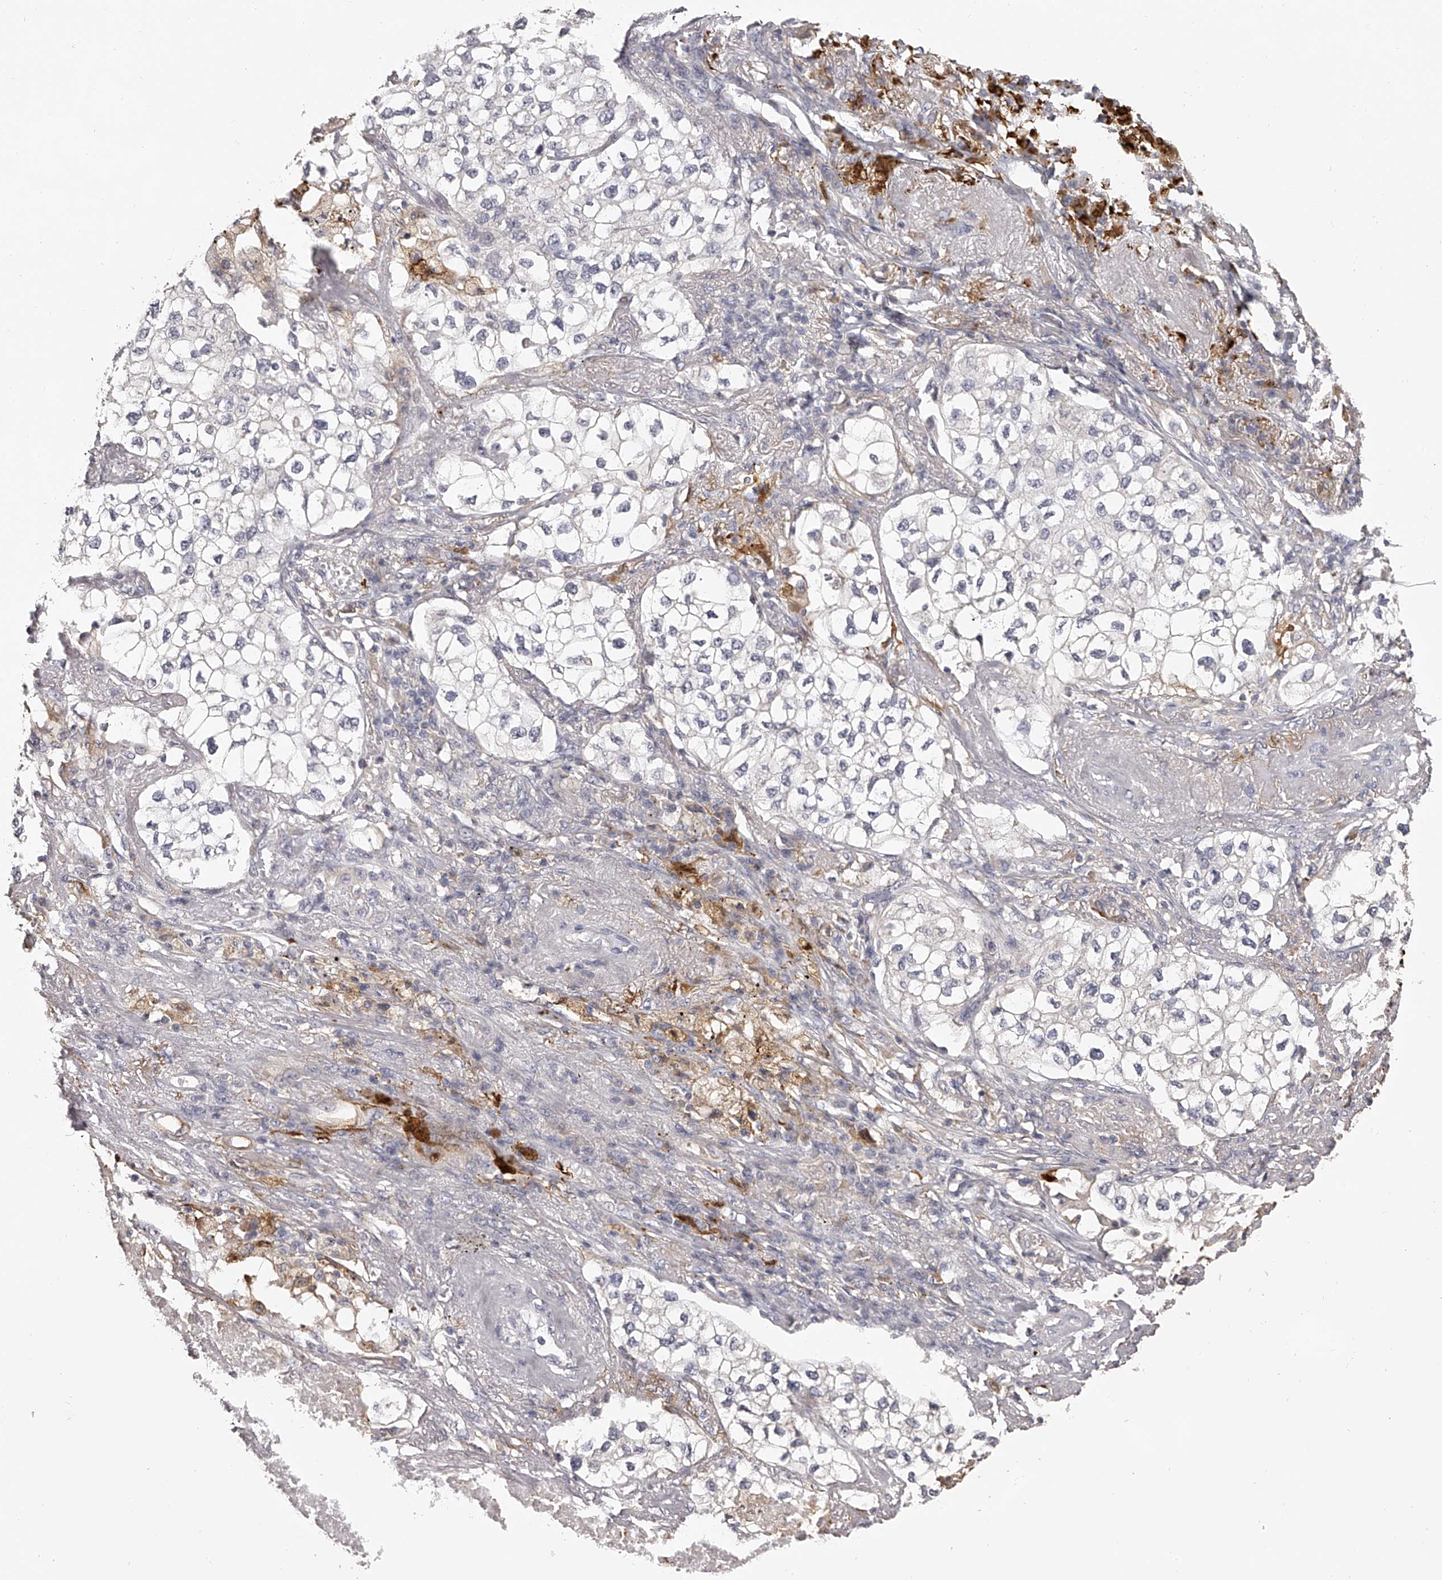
{"staining": {"intensity": "negative", "quantity": "none", "location": "none"}, "tissue": "lung cancer", "cell_type": "Tumor cells", "image_type": "cancer", "snomed": [{"axis": "morphology", "description": "Adenocarcinoma, NOS"}, {"axis": "topography", "description": "Lung"}], "caption": "High power microscopy micrograph of an immunohistochemistry (IHC) photomicrograph of lung cancer, revealing no significant staining in tumor cells.", "gene": "TNN", "patient": {"sex": "male", "age": 63}}